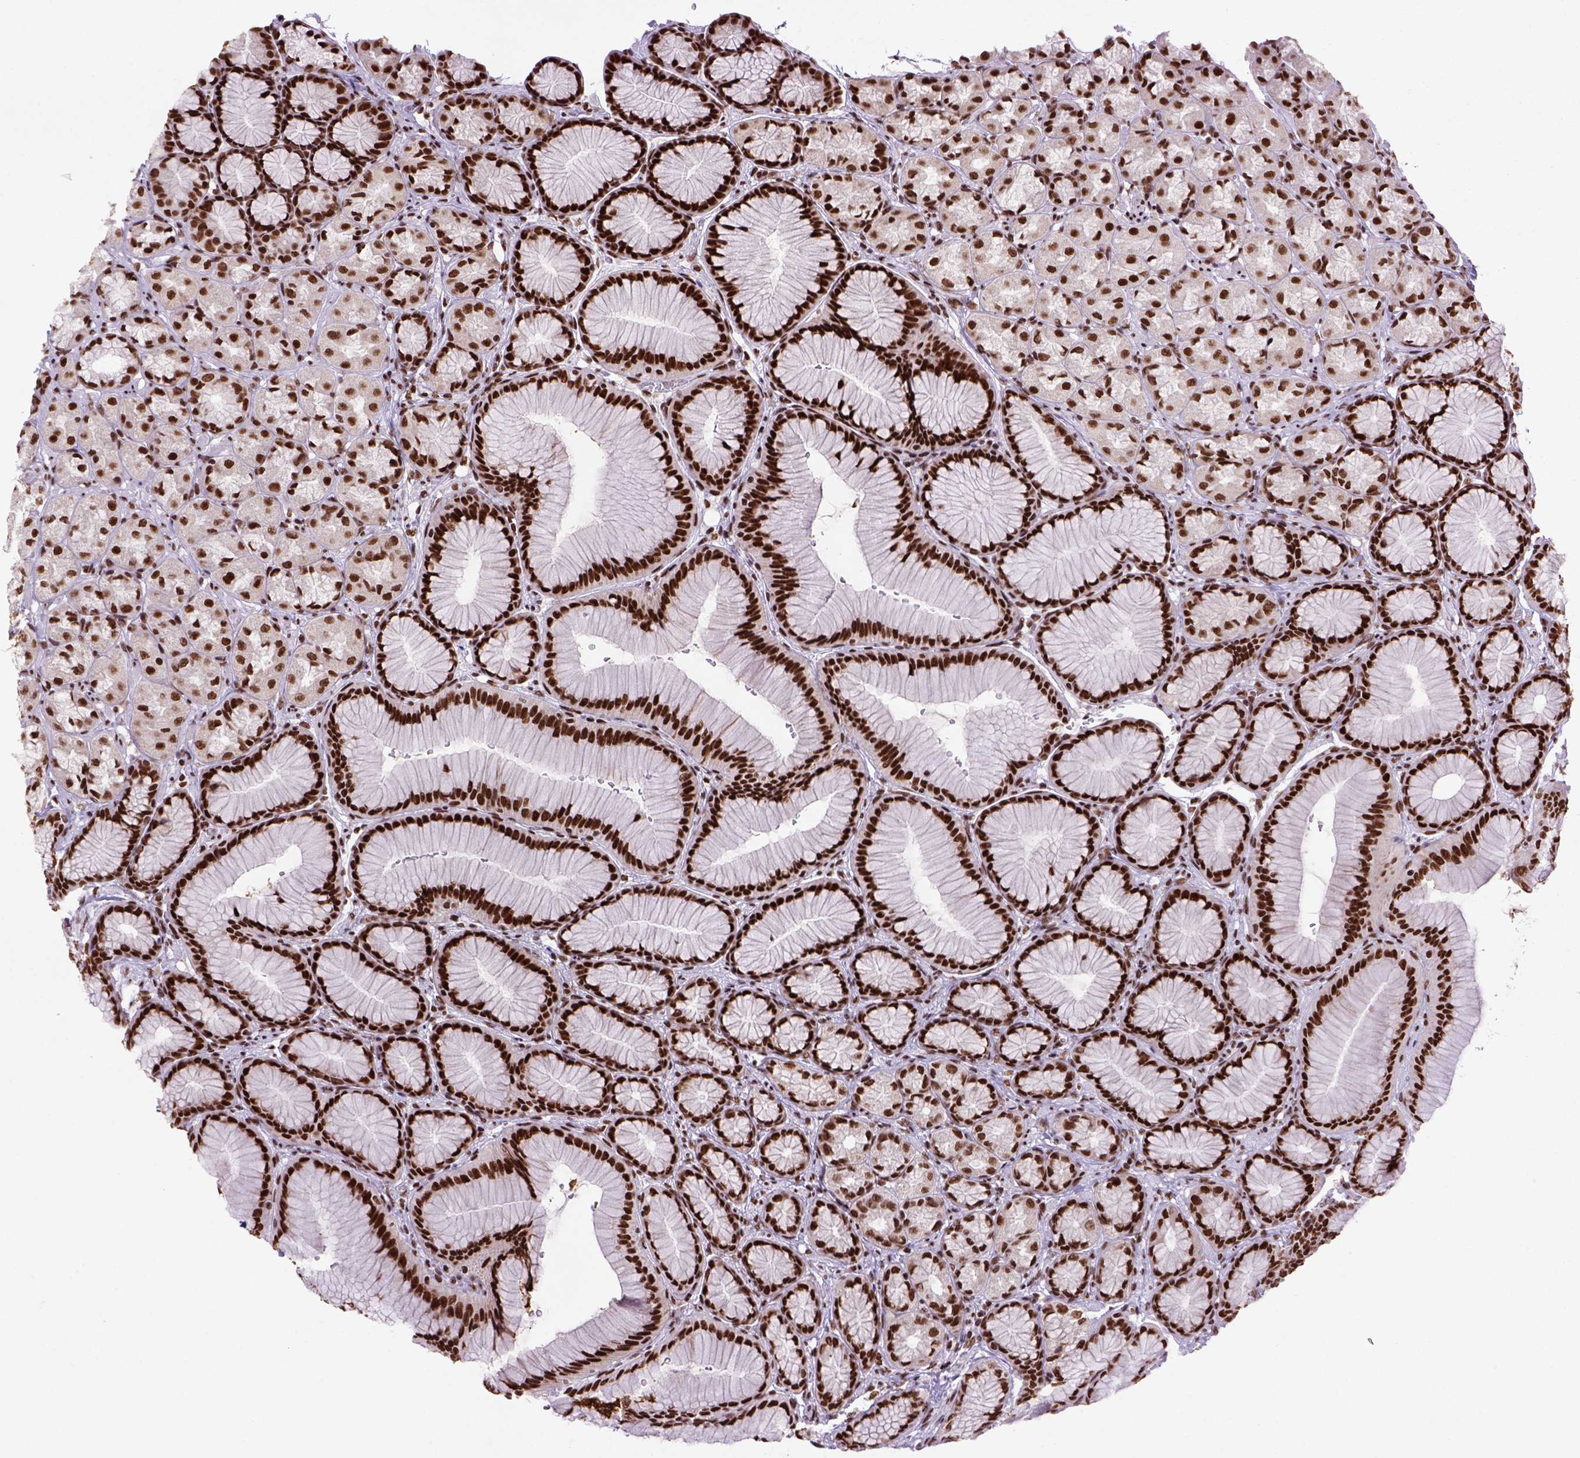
{"staining": {"intensity": "strong", "quantity": ">75%", "location": "nuclear"}, "tissue": "stomach", "cell_type": "Glandular cells", "image_type": "normal", "snomed": [{"axis": "morphology", "description": "Normal tissue, NOS"}, {"axis": "morphology", "description": "Adenocarcinoma, NOS"}, {"axis": "morphology", "description": "Adenocarcinoma, High grade"}, {"axis": "topography", "description": "Stomach, upper"}, {"axis": "topography", "description": "Stomach"}], "caption": "The micrograph exhibits staining of benign stomach, revealing strong nuclear protein positivity (brown color) within glandular cells.", "gene": "NSMCE2", "patient": {"sex": "female", "age": 65}}